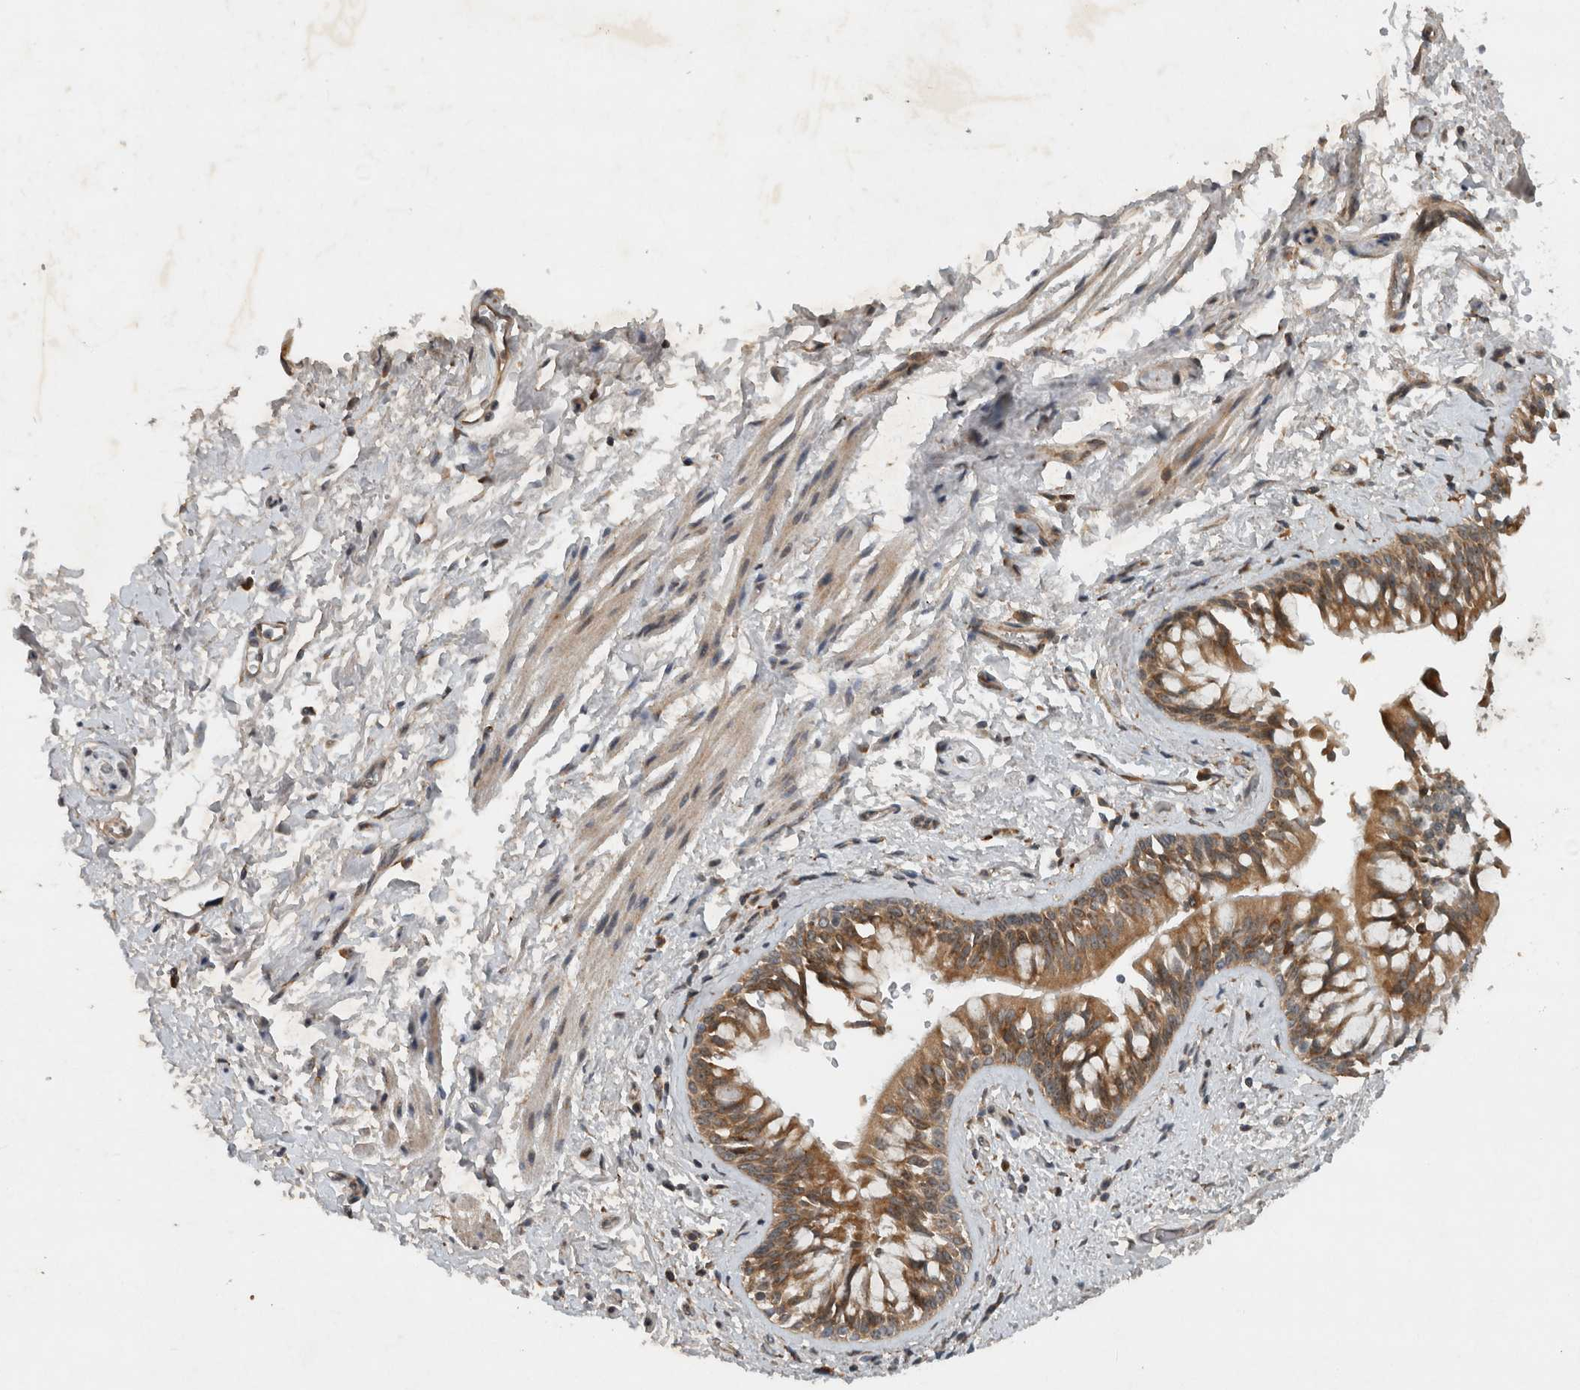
{"staining": {"intensity": "moderate", "quantity": ">75%", "location": "cytoplasmic/membranous"}, "tissue": "bronchus", "cell_type": "Respiratory epithelial cells", "image_type": "normal", "snomed": [{"axis": "morphology", "description": "Normal tissue, NOS"}, {"axis": "morphology", "description": "Inflammation, NOS"}, {"axis": "topography", "description": "Cartilage tissue"}, {"axis": "topography", "description": "Bronchus"}, {"axis": "topography", "description": "Lung"}], "caption": "IHC staining of benign bronchus, which displays medium levels of moderate cytoplasmic/membranous staining in about >75% of respiratory epithelial cells indicating moderate cytoplasmic/membranous protein expression. The staining was performed using DAB (brown) for protein detection and nuclei were counterstained in hematoxylin (blue).", "gene": "GPR137B", "patient": {"sex": "female", "age": 64}}